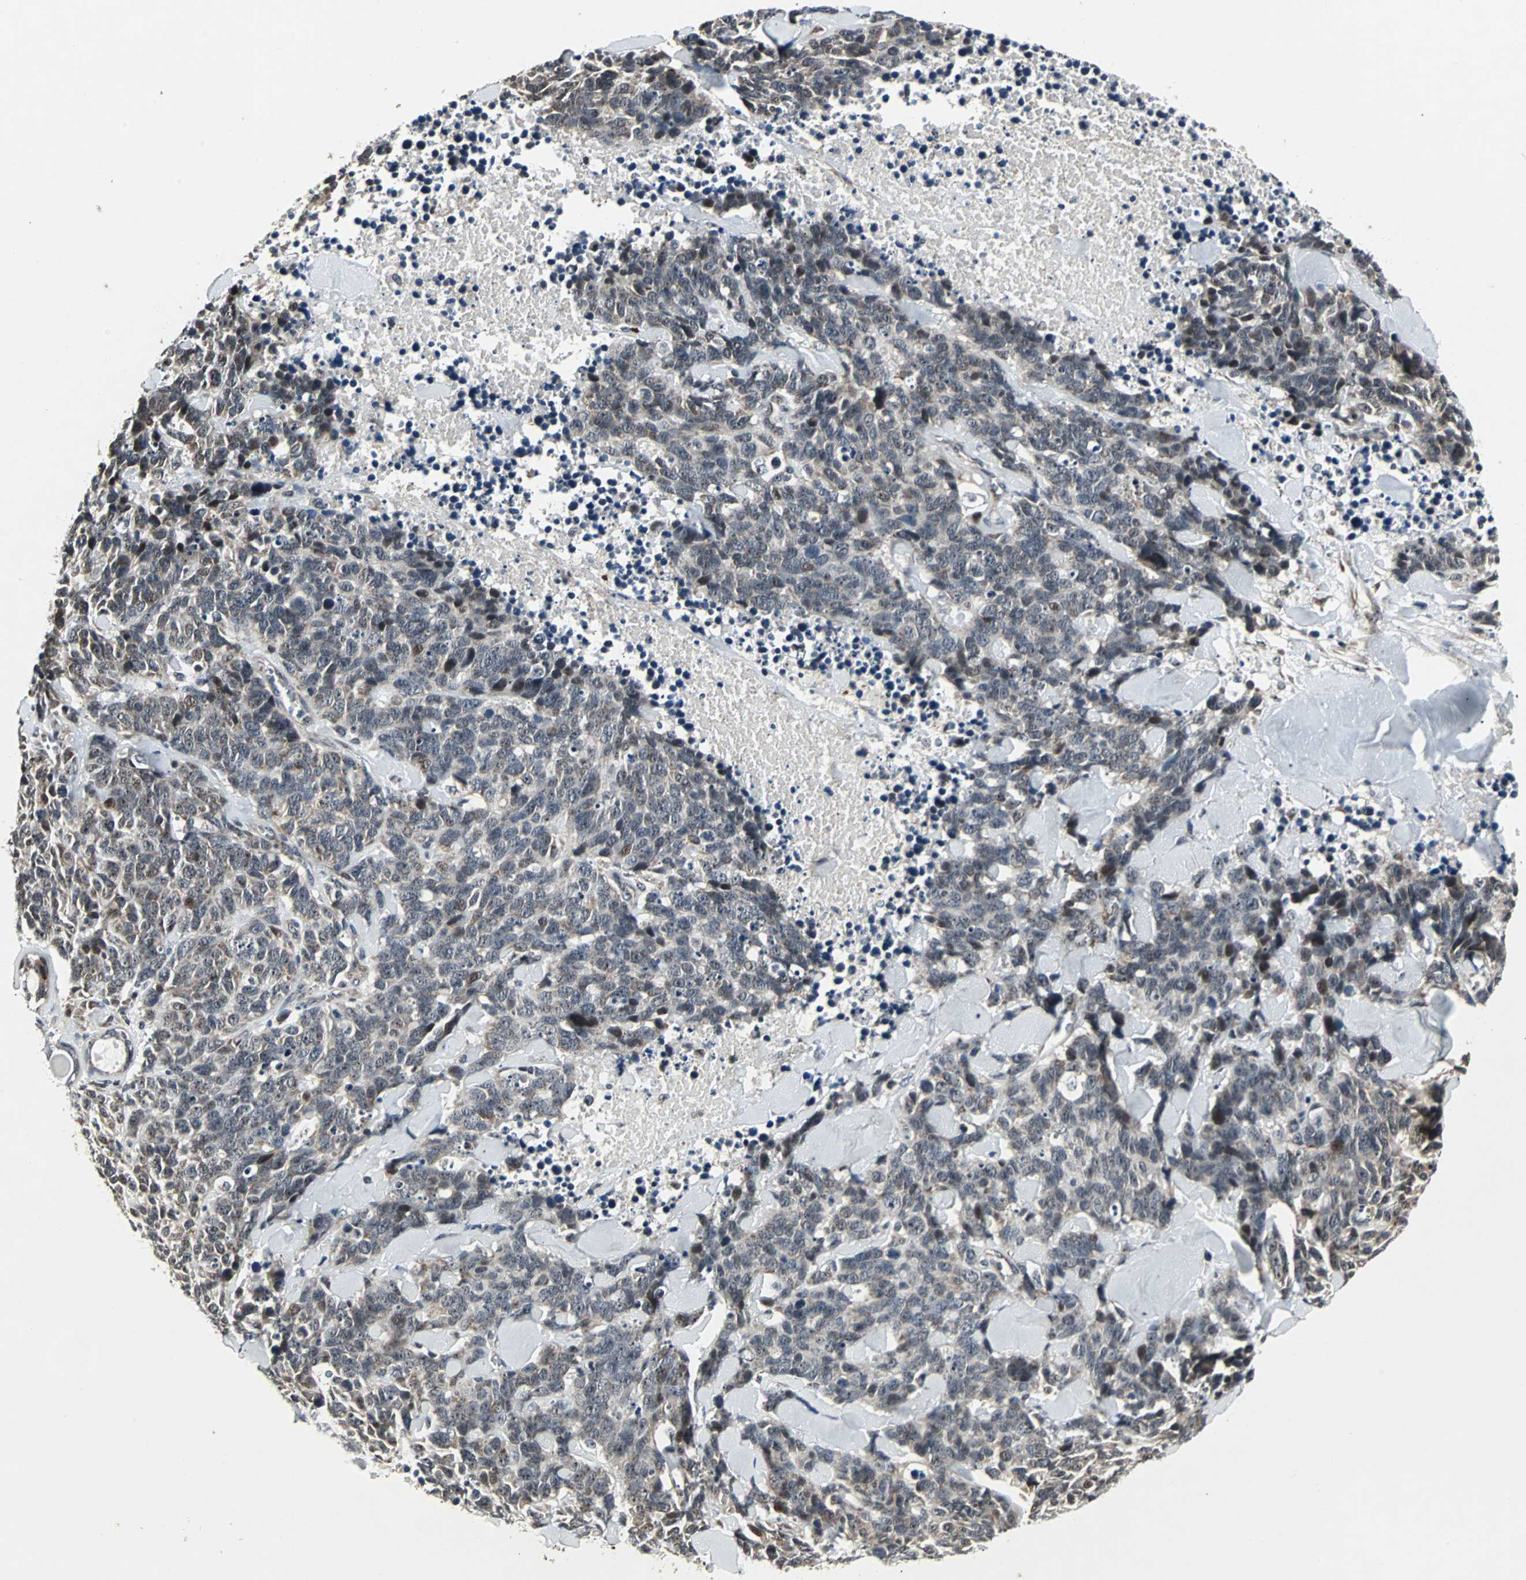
{"staining": {"intensity": "moderate", "quantity": ">75%", "location": "cytoplasmic/membranous"}, "tissue": "lung cancer", "cell_type": "Tumor cells", "image_type": "cancer", "snomed": [{"axis": "morphology", "description": "Neoplasm, malignant, NOS"}, {"axis": "topography", "description": "Lung"}], "caption": "A histopathology image showing moderate cytoplasmic/membranous expression in about >75% of tumor cells in lung cancer, as visualized by brown immunohistochemical staining.", "gene": "MRPL40", "patient": {"sex": "female", "age": 58}}